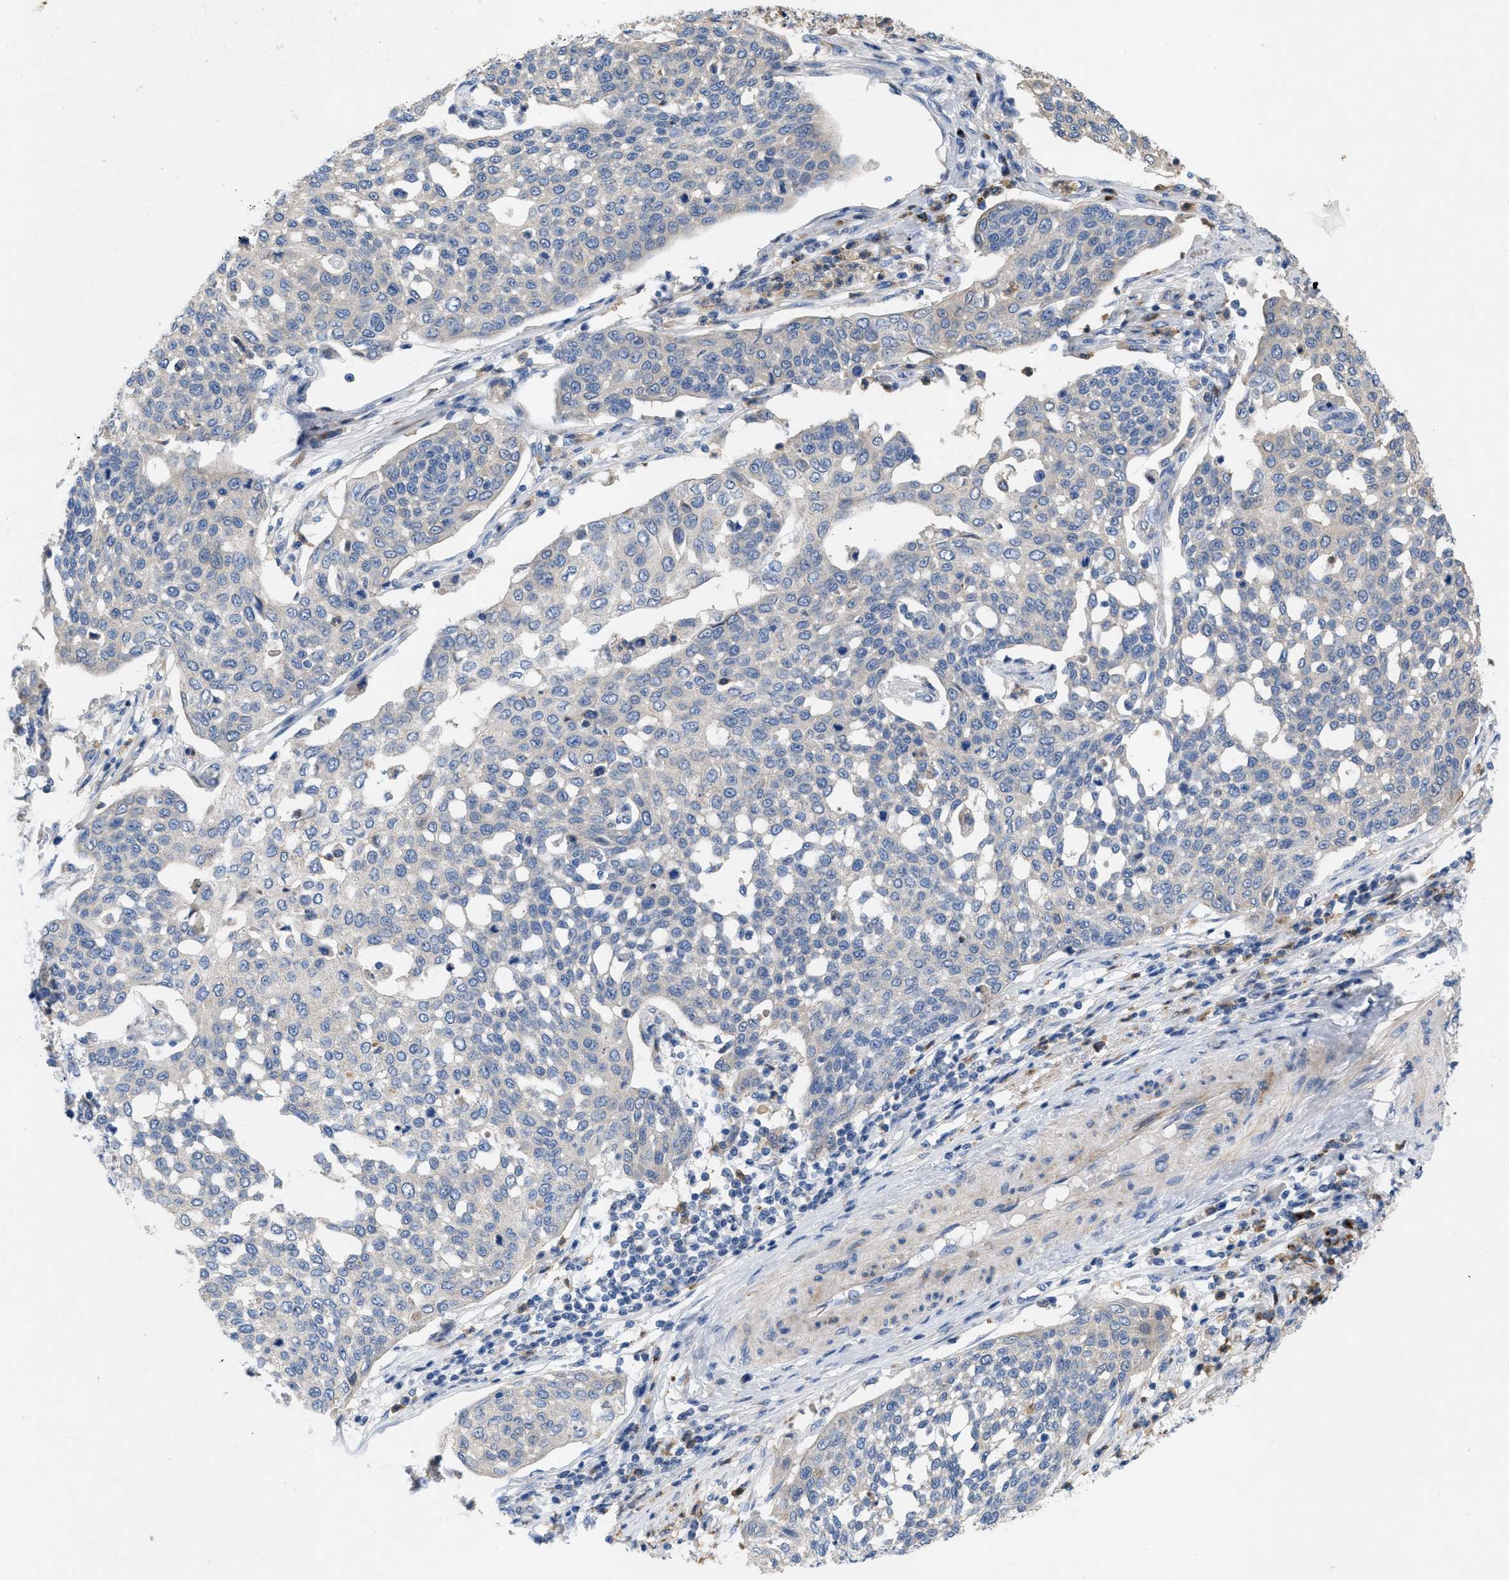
{"staining": {"intensity": "negative", "quantity": "none", "location": "none"}, "tissue": "cervical cancer", "cell_type": "Tumor cells", "image_type": "cancer", "snomed": [{"axis": "morphology", "description": "Squamous cell carcinoma, NOS"}, {"axis": "topography", "description": "Cervix"}], "caption": "This is an immunohistochemistry (IHC) photomicrograph of cervical squamous cell carcinoma. There is no staining in tumor cells.", "gene": "PLPPR5", "patient": {"sex": "female", "age": 34}}